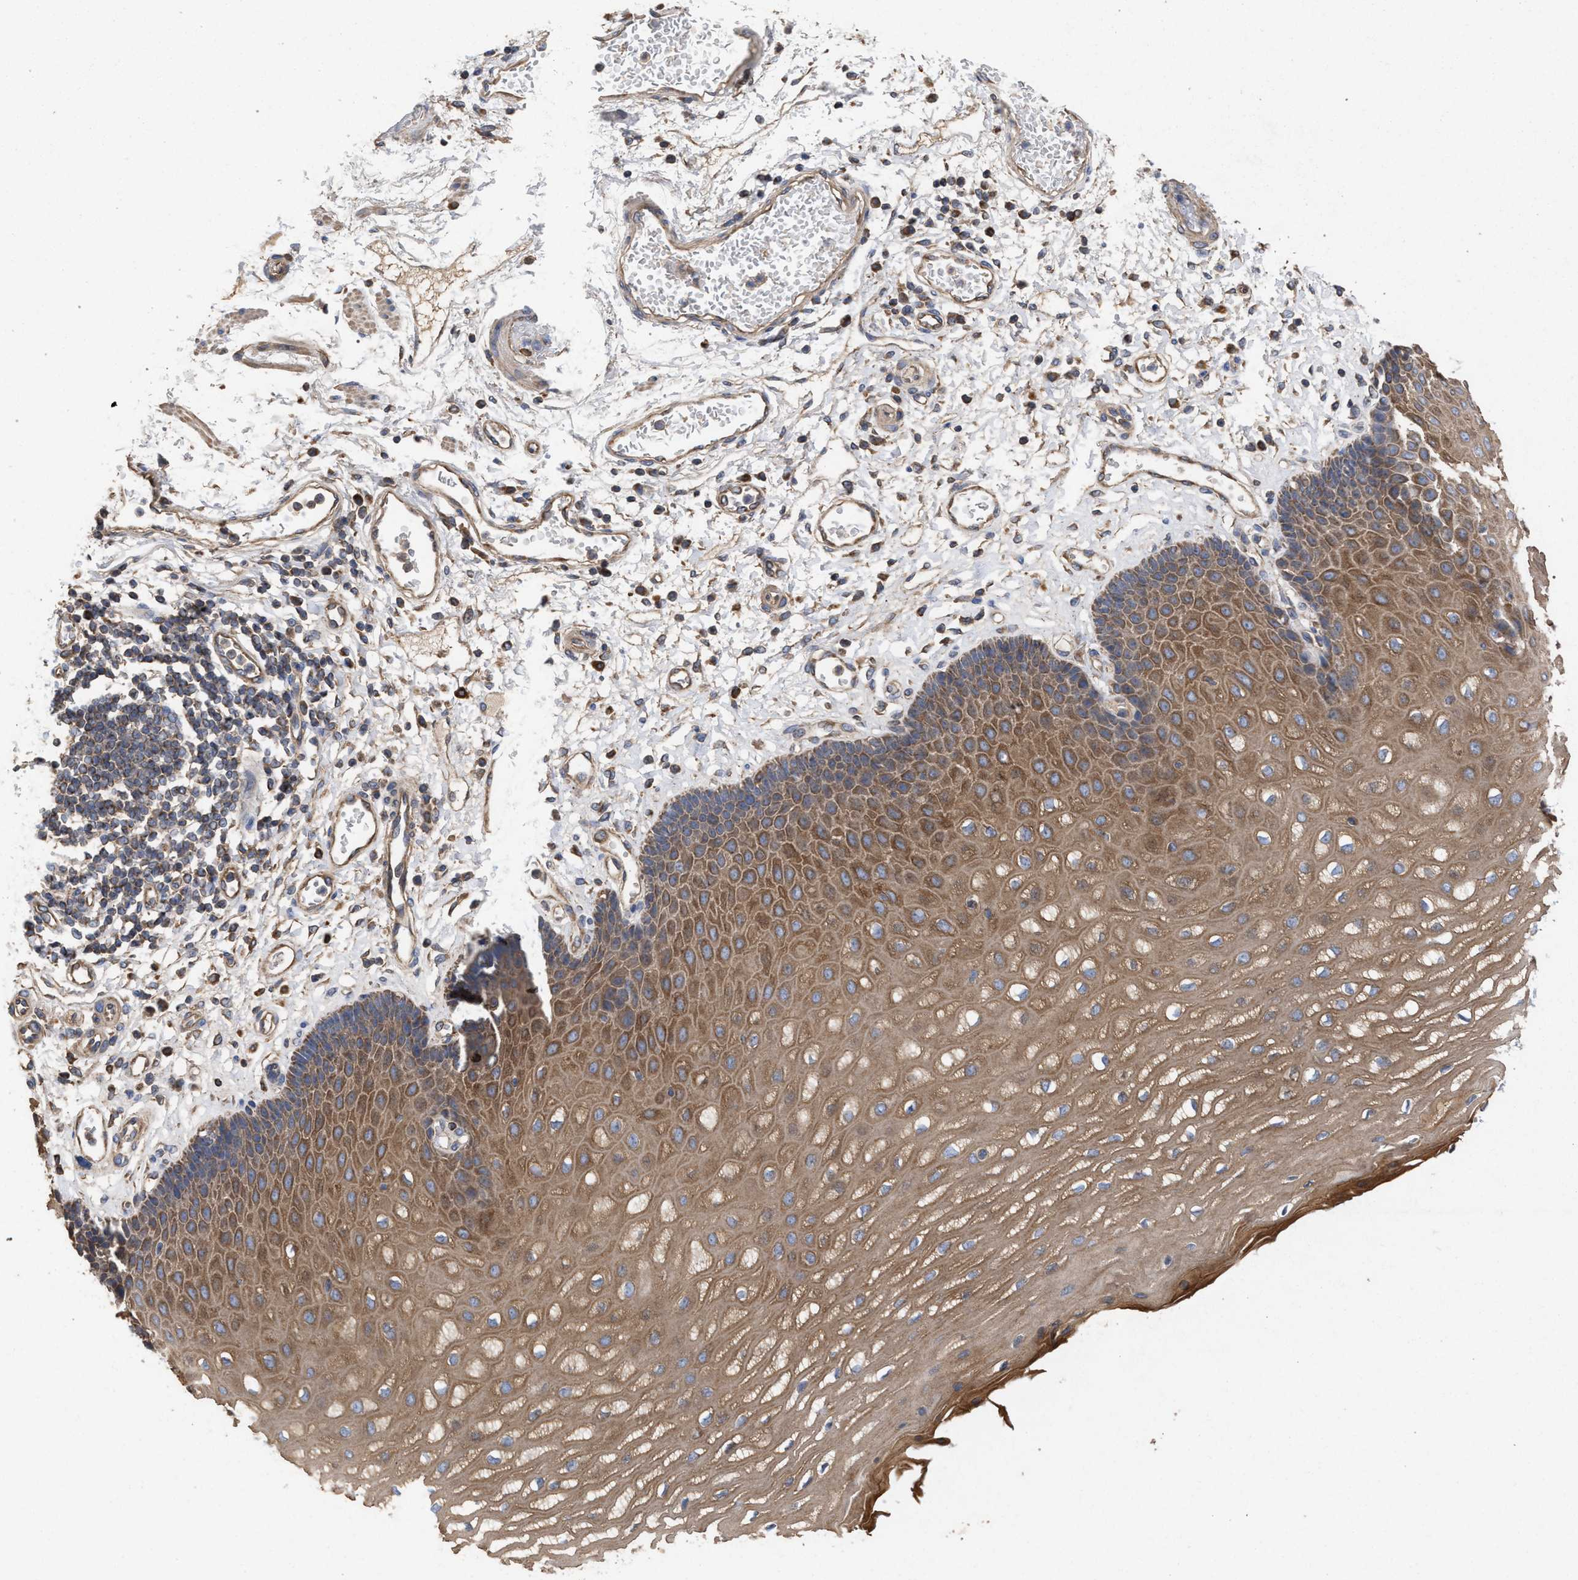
{"staining": {"intensity": "moderate", "quantity": ">75%", "location": "cytoplasmic/membranous"}, "tissue": "esophagus", "cell_type": "Squamous epithelial cells", "image_type": "normal", "snomed": [{"axis": "morphology", "description": "Normal tissue, NOS"}, {"axis": "topography", "description": "Esophagus"}], "caption": "About >75% of squamous epithelial cells in unremarkable human esophagus reveal moderate cytoplasmic/membranous protein positivity as visualized by brown immunohistochemical staining.", "gene": "BCL2L12", "patient": {"sex": "male", "age": 54}}